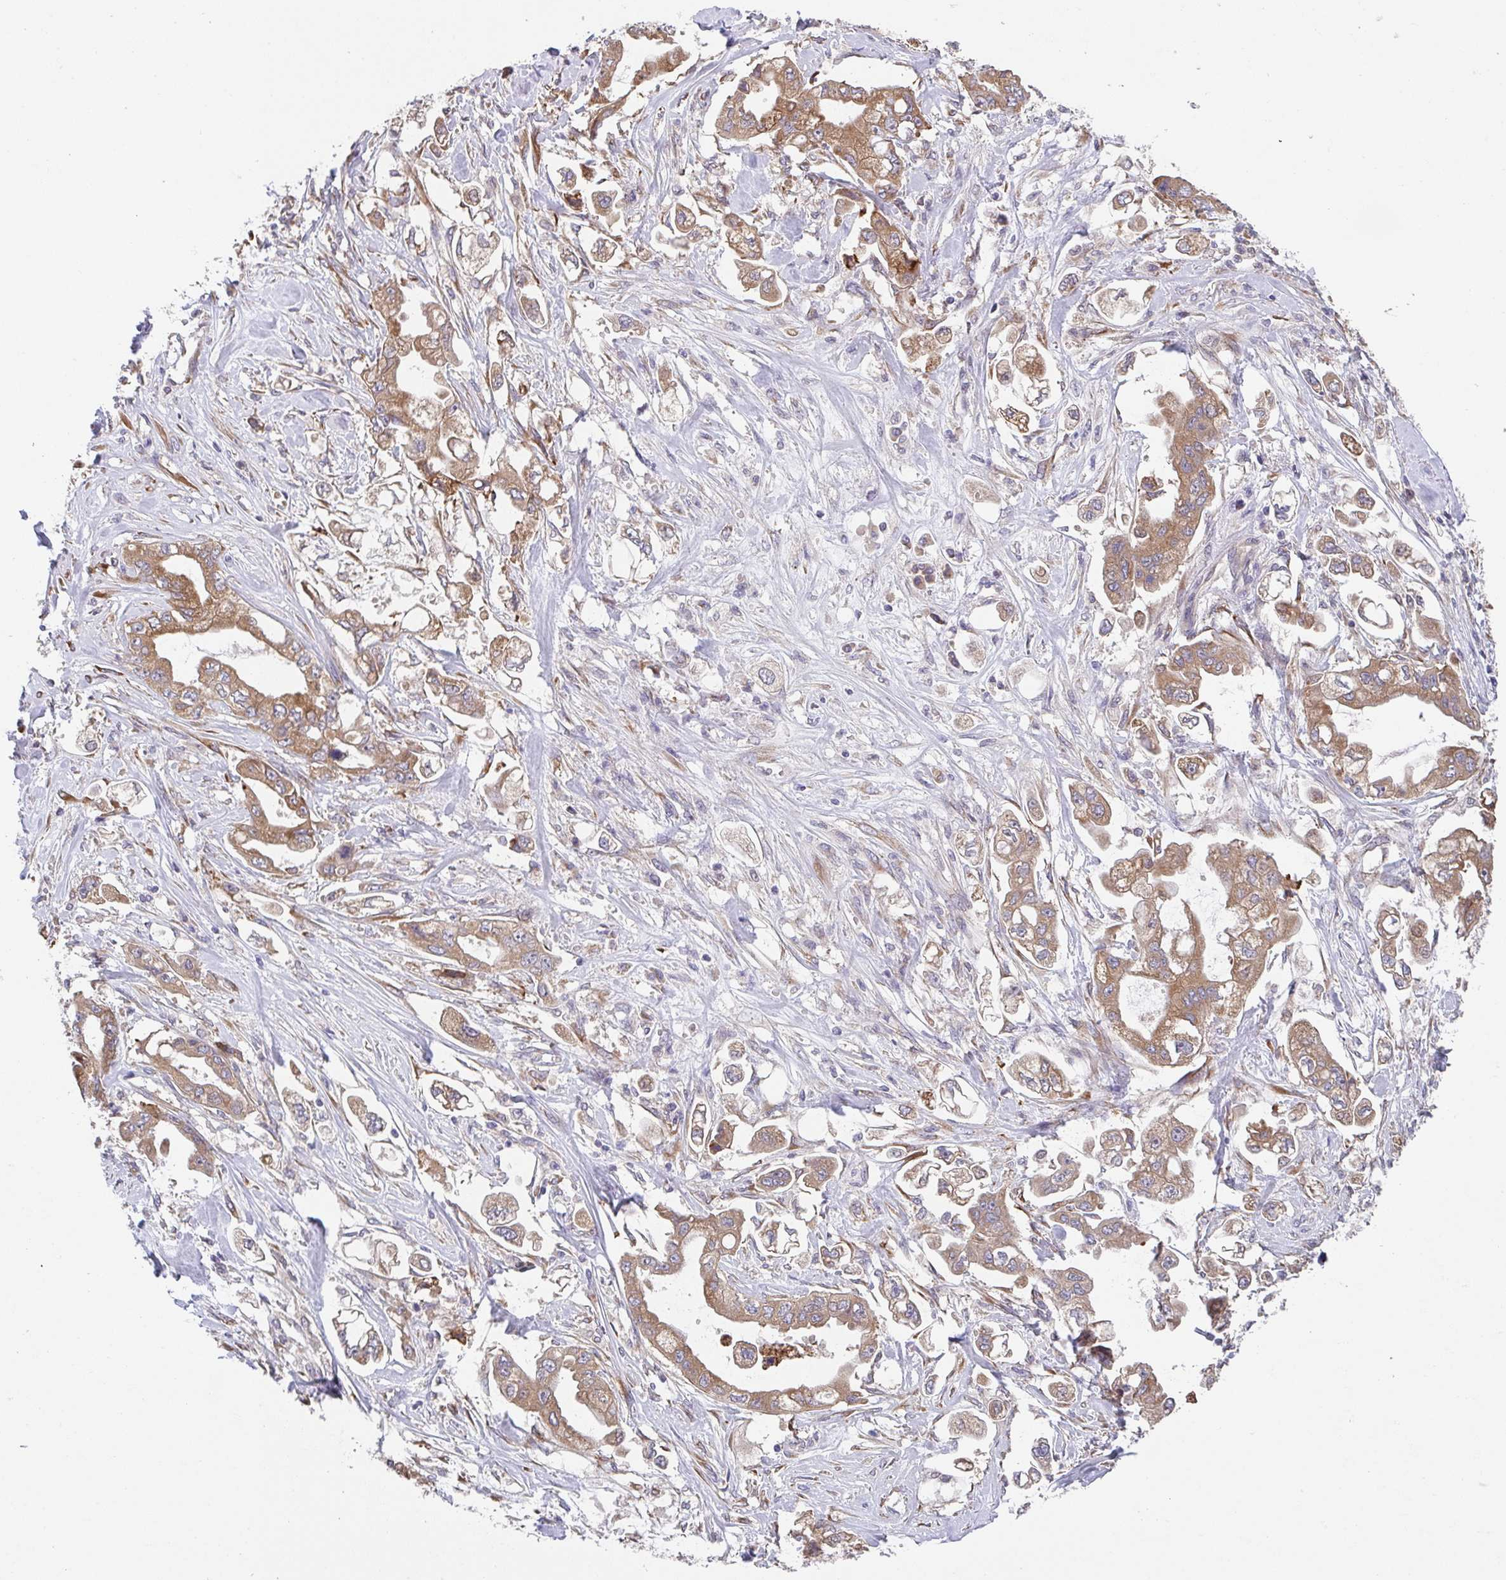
{"staining": {"intensity": "moderate", "quantity": ">75%", "location": "cytoplasmic/membranous"}, "tissue": "stomach cancer", "cell_type": "Tumor cells", "image_type": "cancer", "snomed": [{"axis": "morphology", "description": "Adenocarcinoma, NOS"}, {"axis": "topography", "description": "Stomach"}], "caption": "The histopathology image exhibits a brown stain indicating the presence of a protein in the cytoplasmic/membranous of tumor cells in stomach cancer (adenocarcinoma).", "gene": "TSPAN31", "patient": {"sex": "male", "age": 62}}